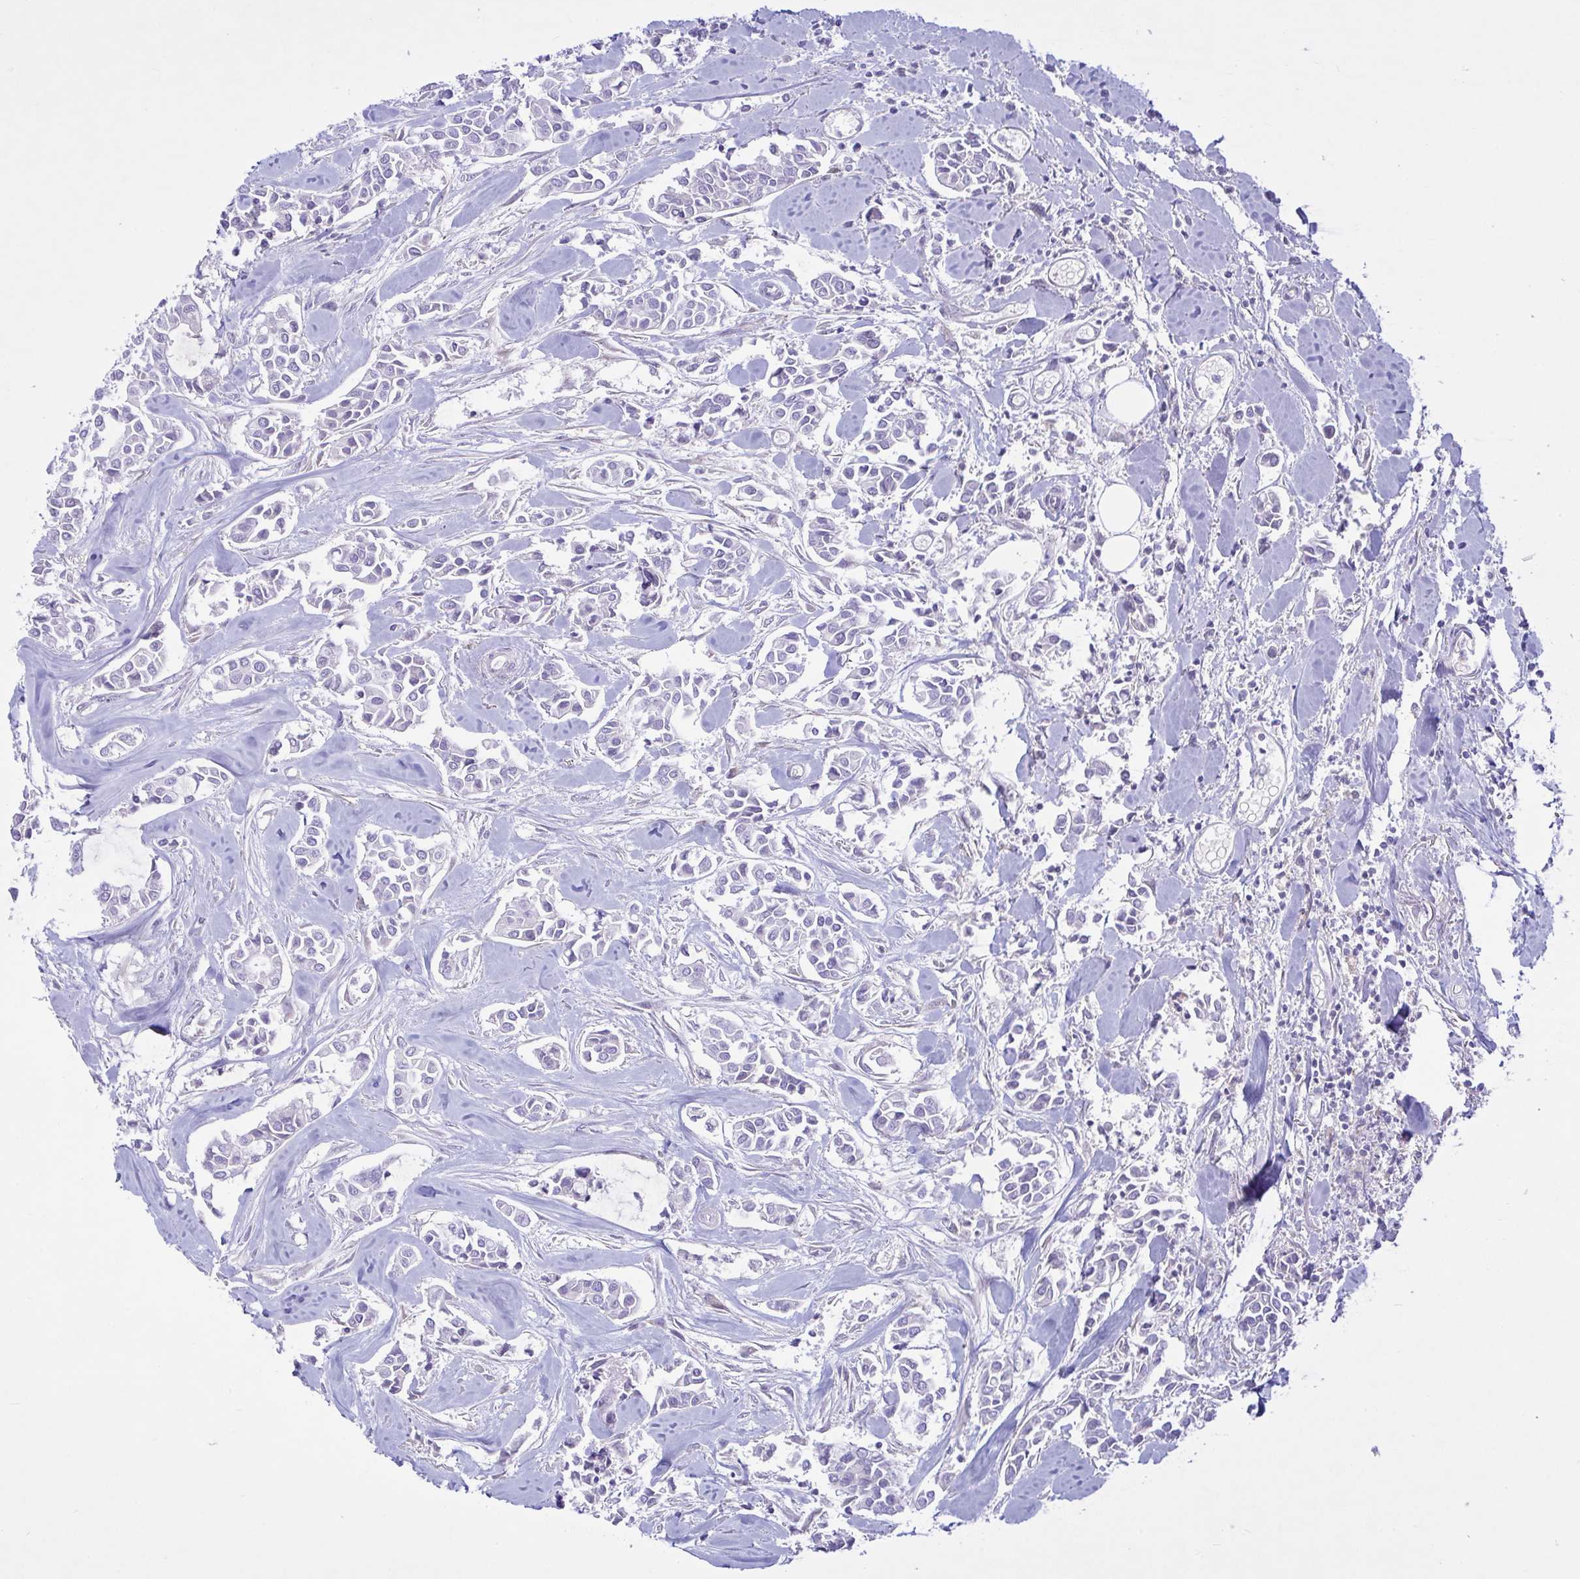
{"staining": {"intensity": "negative", "quantity": "none", "location": "none"}, "tissue": "breast cancer", "cell_type": "Tumor cells", "image_type": "cancer", "snomed": [{"axis": "morphology", "description": "Duct carcinoma"}, {"axis": "topography", "description": "Breast"}], "caption": "IHC micrograph of neoplastic tissue: human breast infiltrating ductal carcinoma stained with DAB (3,3'-diaminobenzidine) shows no significant protein expression in tumor cells.", "gene": "FAM86B1", "patient": {"sex": "female", "age": 84}}